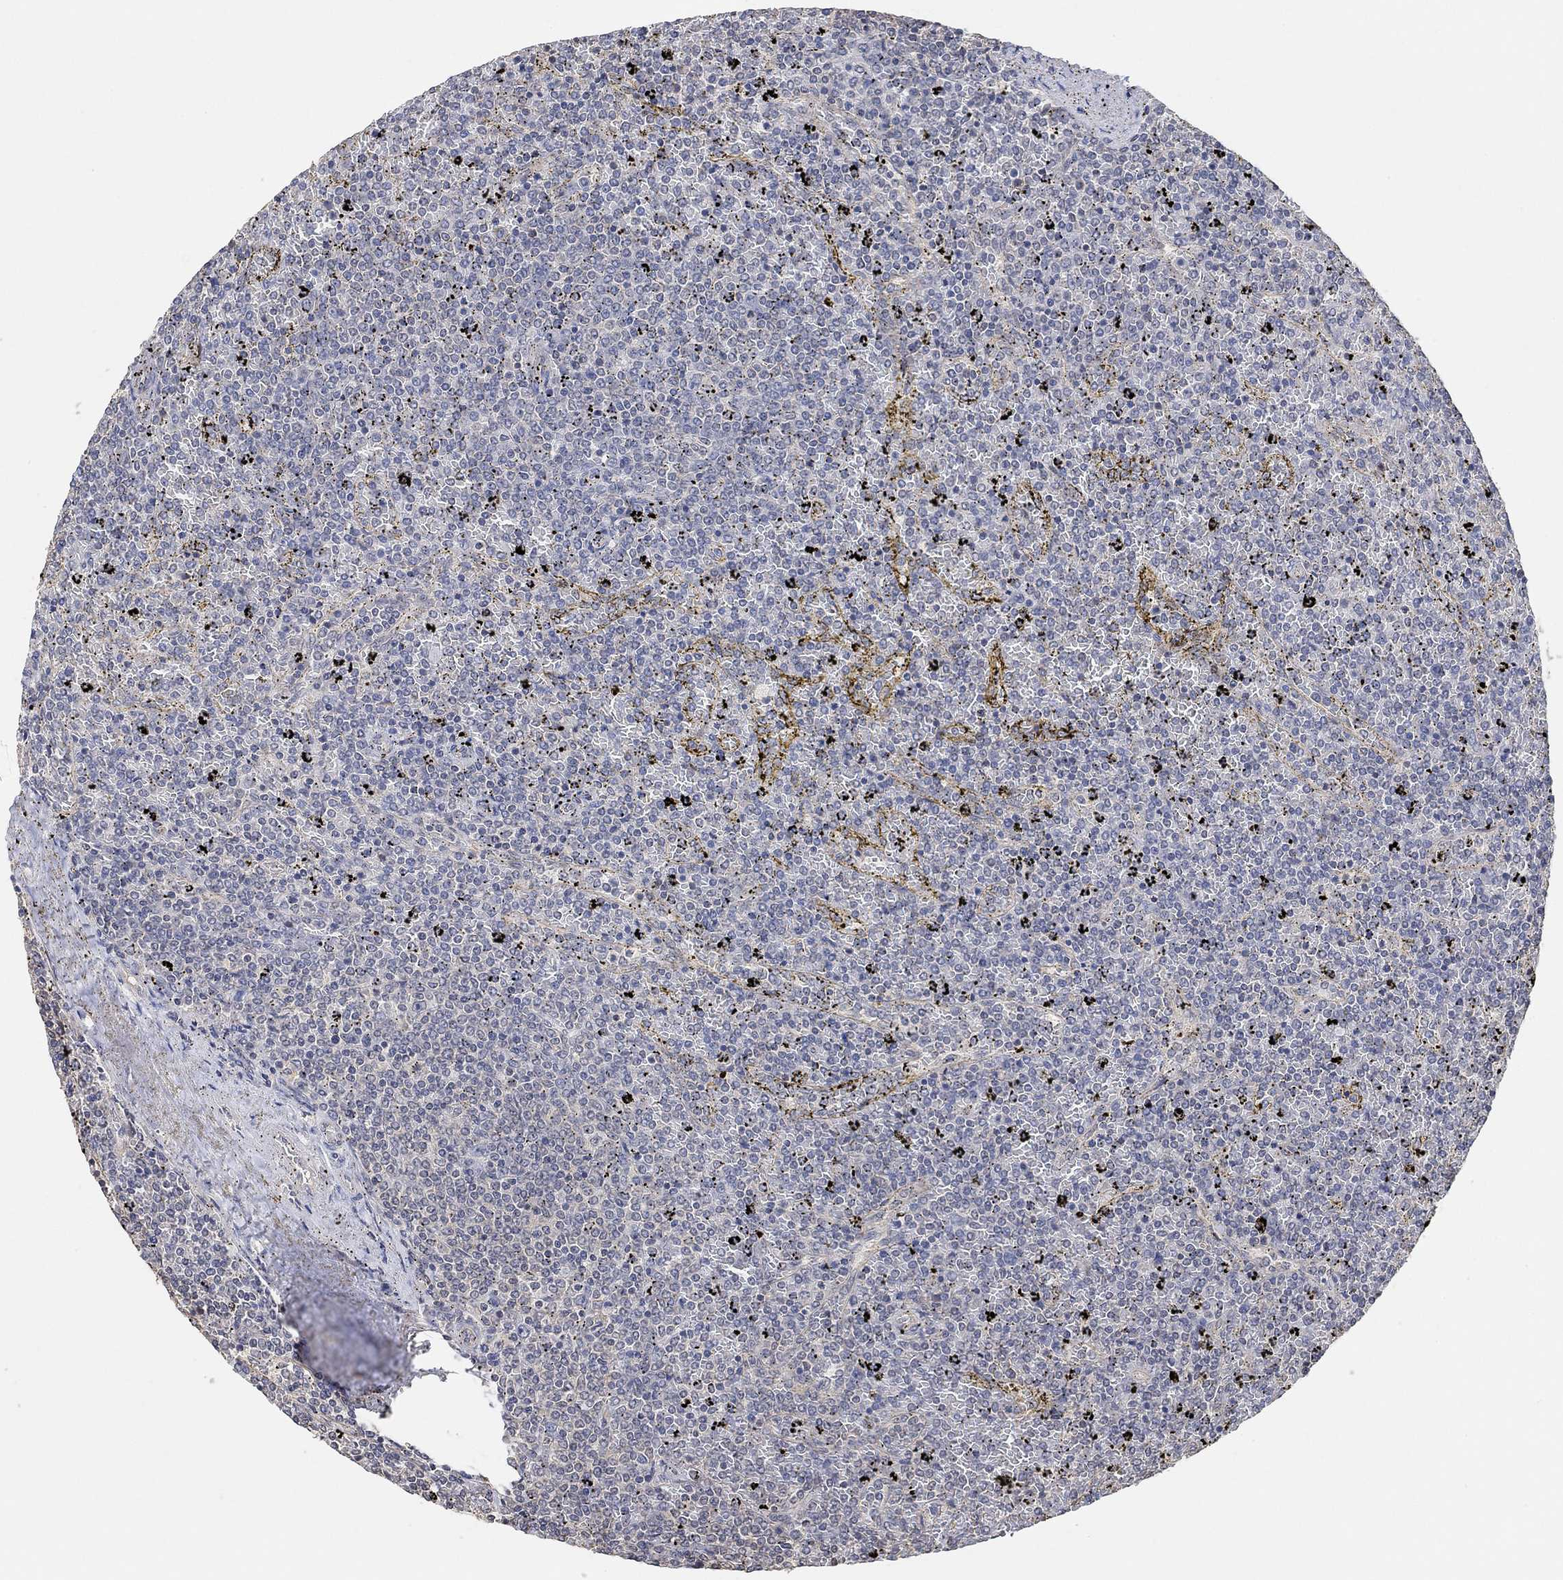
{"staining": {"intensity": "negative", "quantity": "none", "location": "none"}, "tissue": "lymphoma", "cell_type": "Tumor cells", "image_type": "cancer", "snomed": [{"axis": "morphology", "description": "Malignant lymphoma, non-Hodgkin's type, Low grade"}, {"axis": "topography", "description": "Spleen"}], "caption": "Tumor cells show no significant protein staining in low-grade malignant lymphoma, non-Hodgkin's type.", "gene": "UNC5B", "patient": {"sex": "female", "age": 77}}